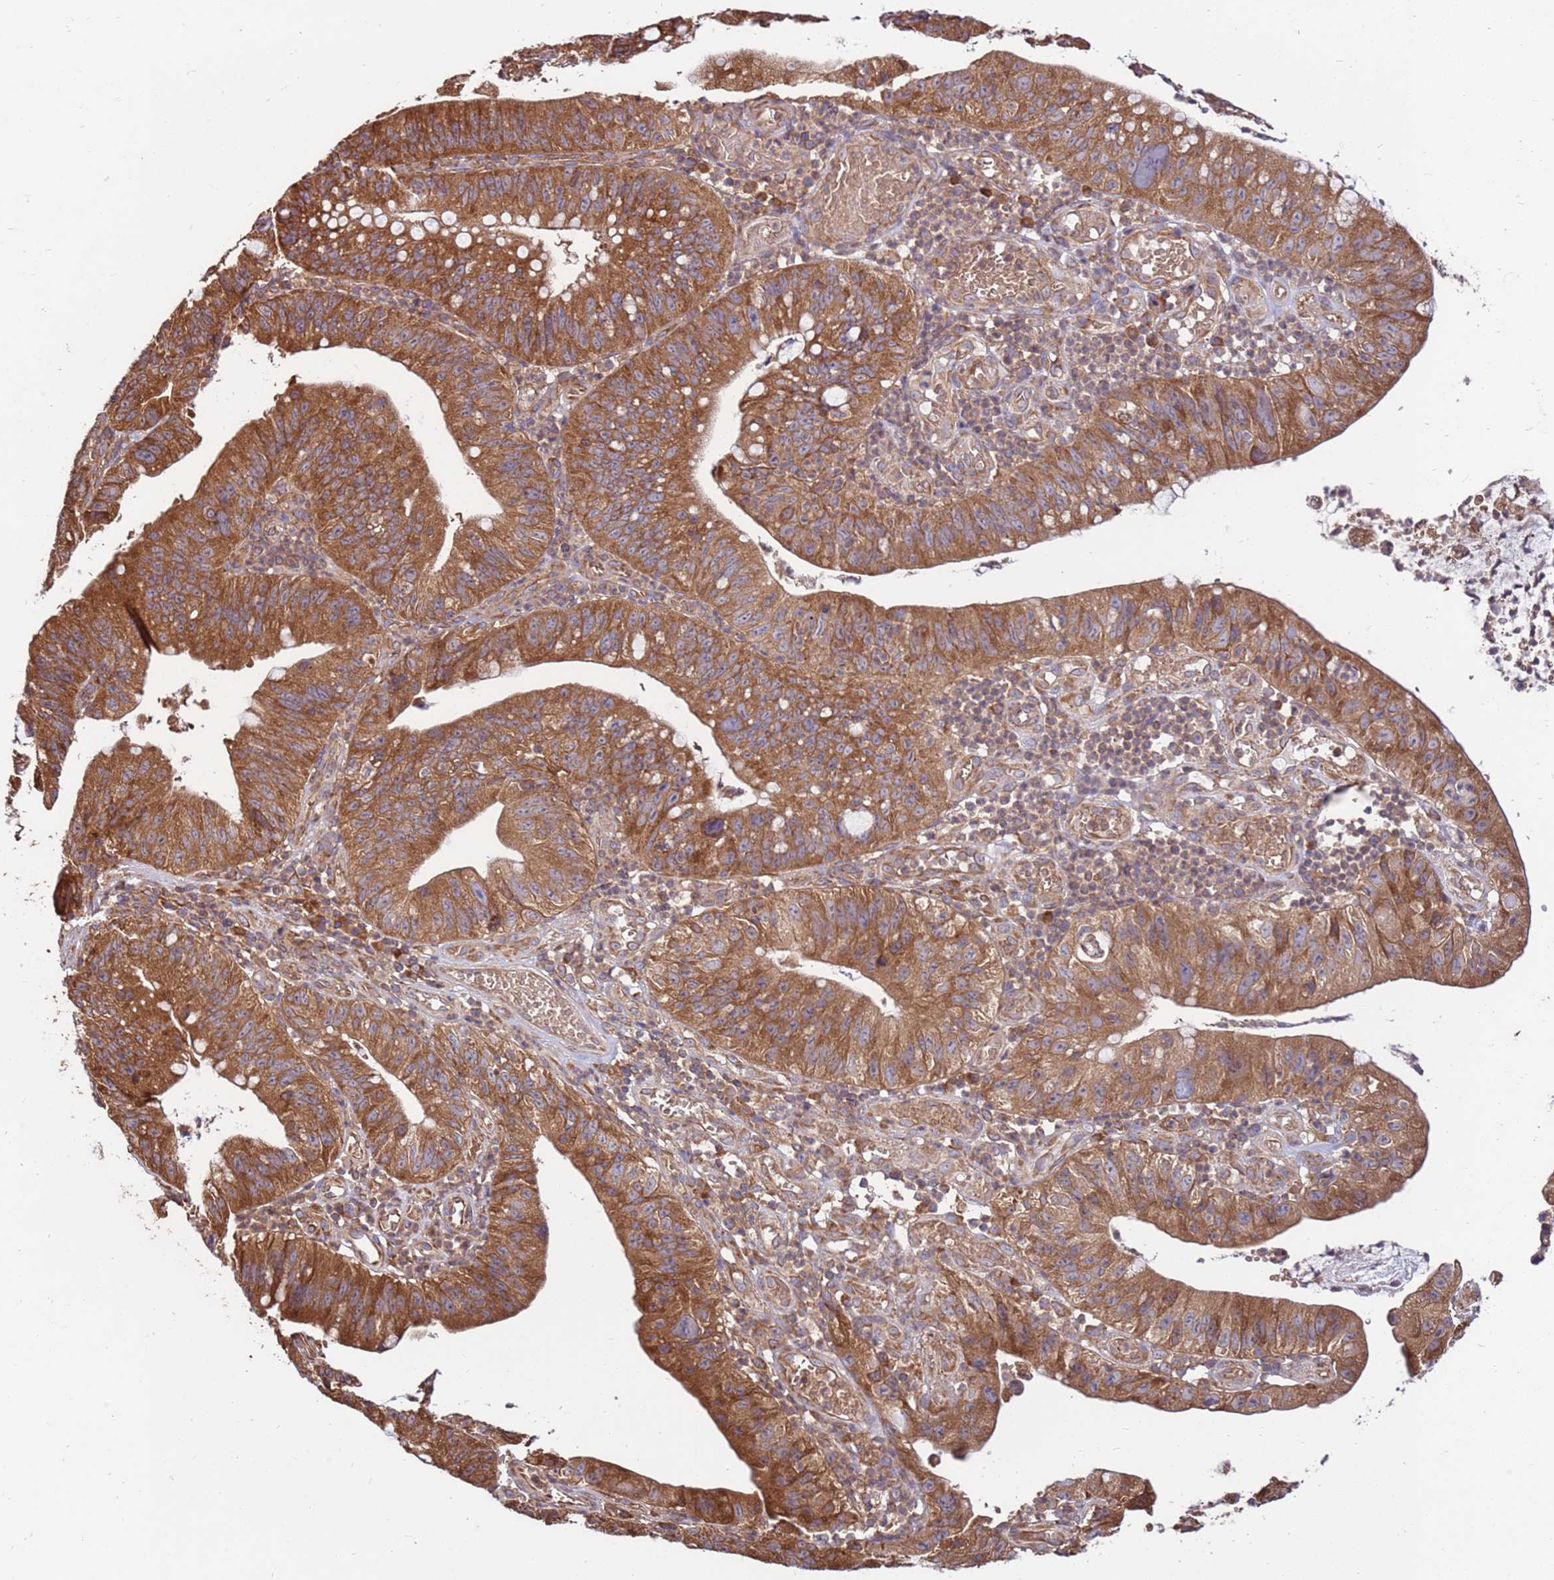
{"staining": {"intensity": "strong", "quantity": ">75%", "location": "cytoplasmic/membranous"}, "tissue": "stomach cancer", "cell_type": "Tumor cells", "image_type": "cancer", "snomed": [{"axis": "morphology", "description": "Adenocarcinoma, NOS"}, {"axis": "topography", "description": "Stomach"}], "caption": "A micrograph of stomach adenocarcinoma stained for a protein shows strong cytoplasmic/membranous brown staining in tumor cells.", "gene": "SLC44A5", "patient": {"sex": "male", "age": 59}}